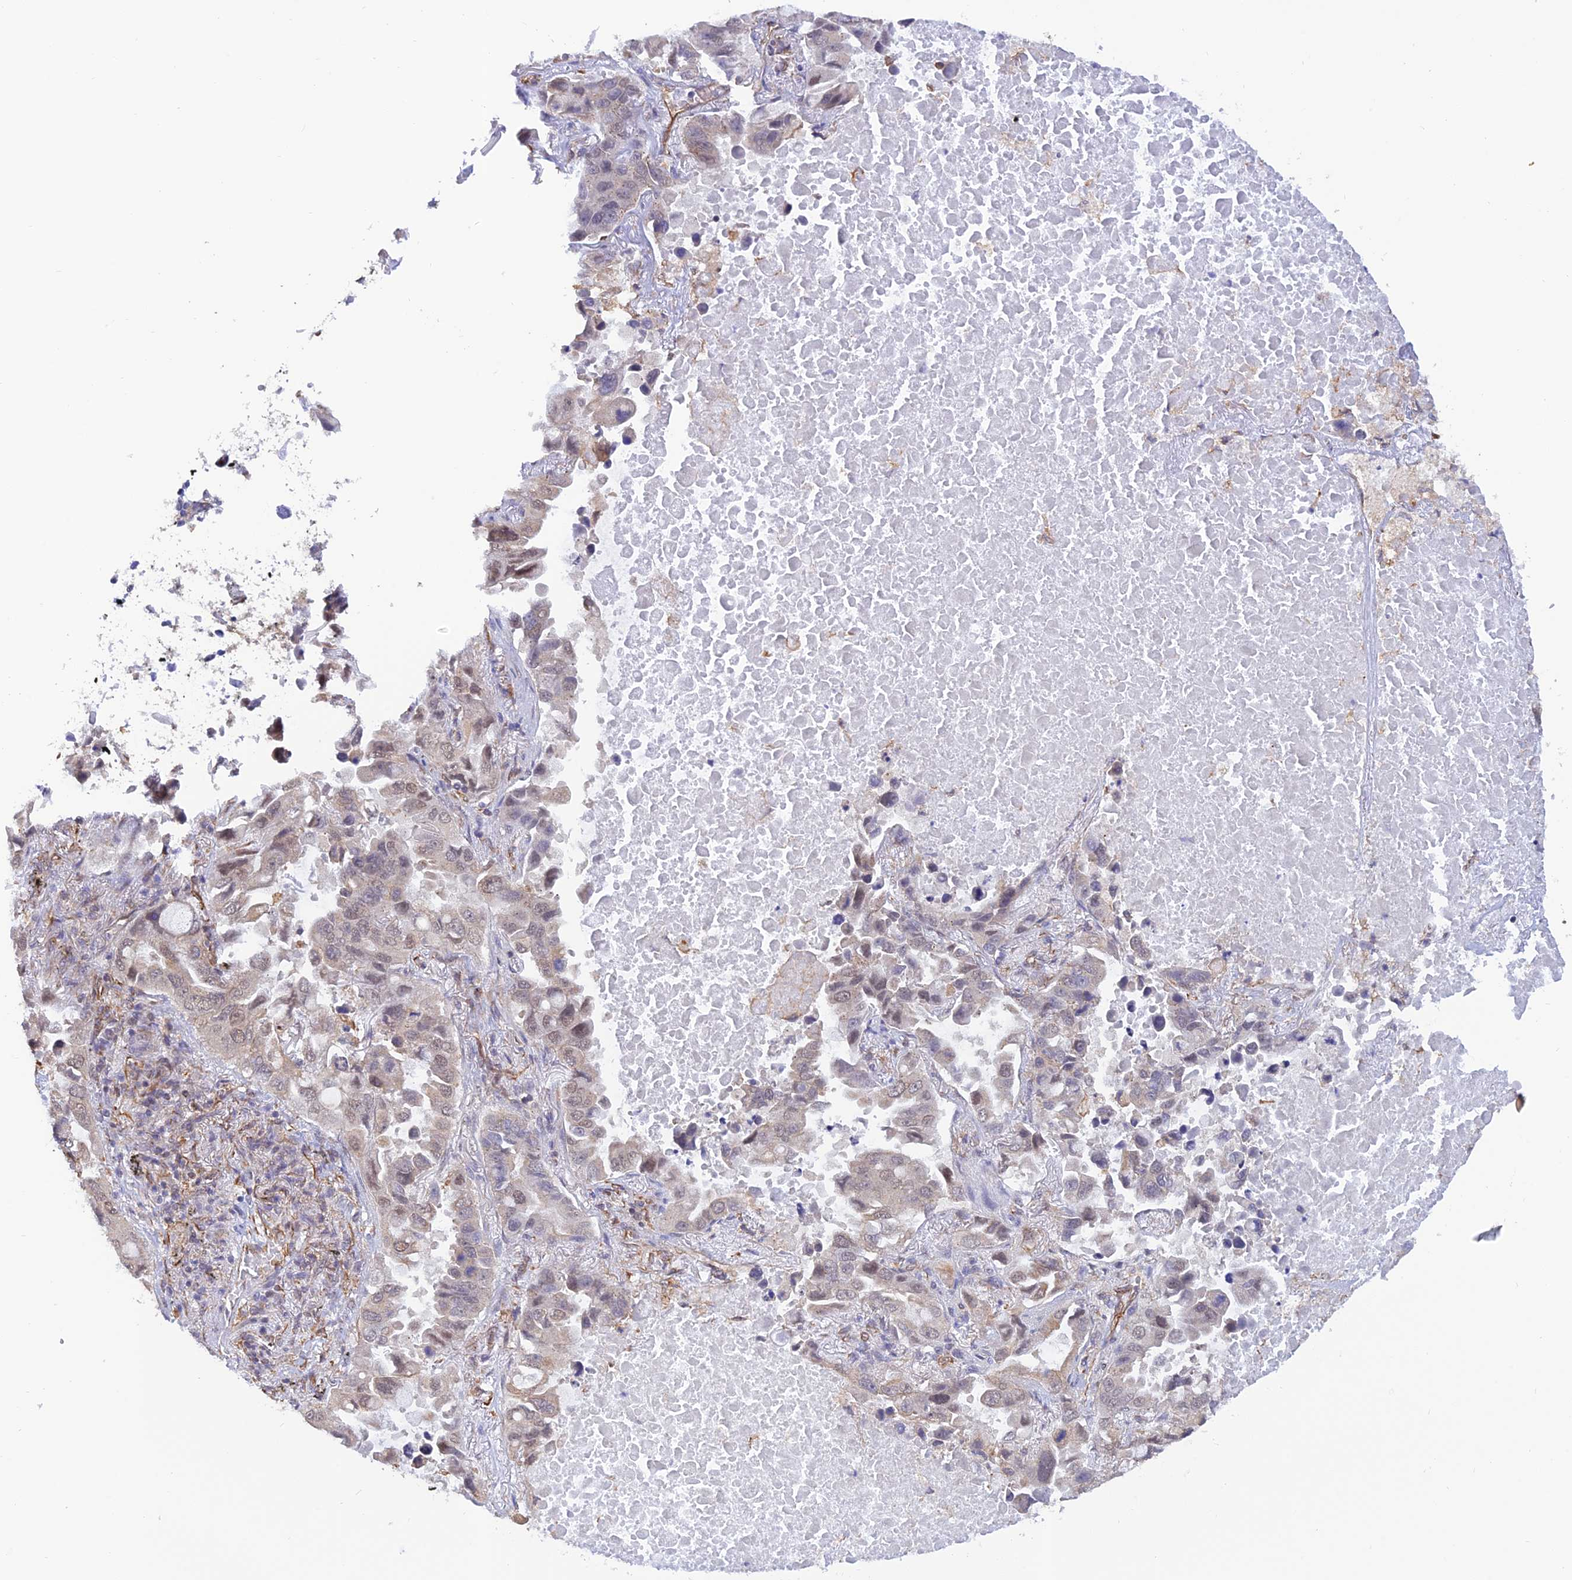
{"staining": {"intensity": "weak", "quantity": "25%-75%", "location": "nuclear"}, "tissue": "lung cancer", "cell_type": "Tumor cells", "image_type": "cancer", "snomed": [{"axis": "morphology", "description": "Adenocarcinoma, NOS"}, {"axis": "topography", "description": "Lung"}], "caption": "Protein expression by IHC shows weak nuclear staining in approximately 25%-75% of tumor cells in lung cancer. Using DAB (brown) and hematoxylin (blue) stains, captured at high magnification using brightfield microscopy.", "gene": "PAGR1", "patient": {"sex": "male", "age": 64}}